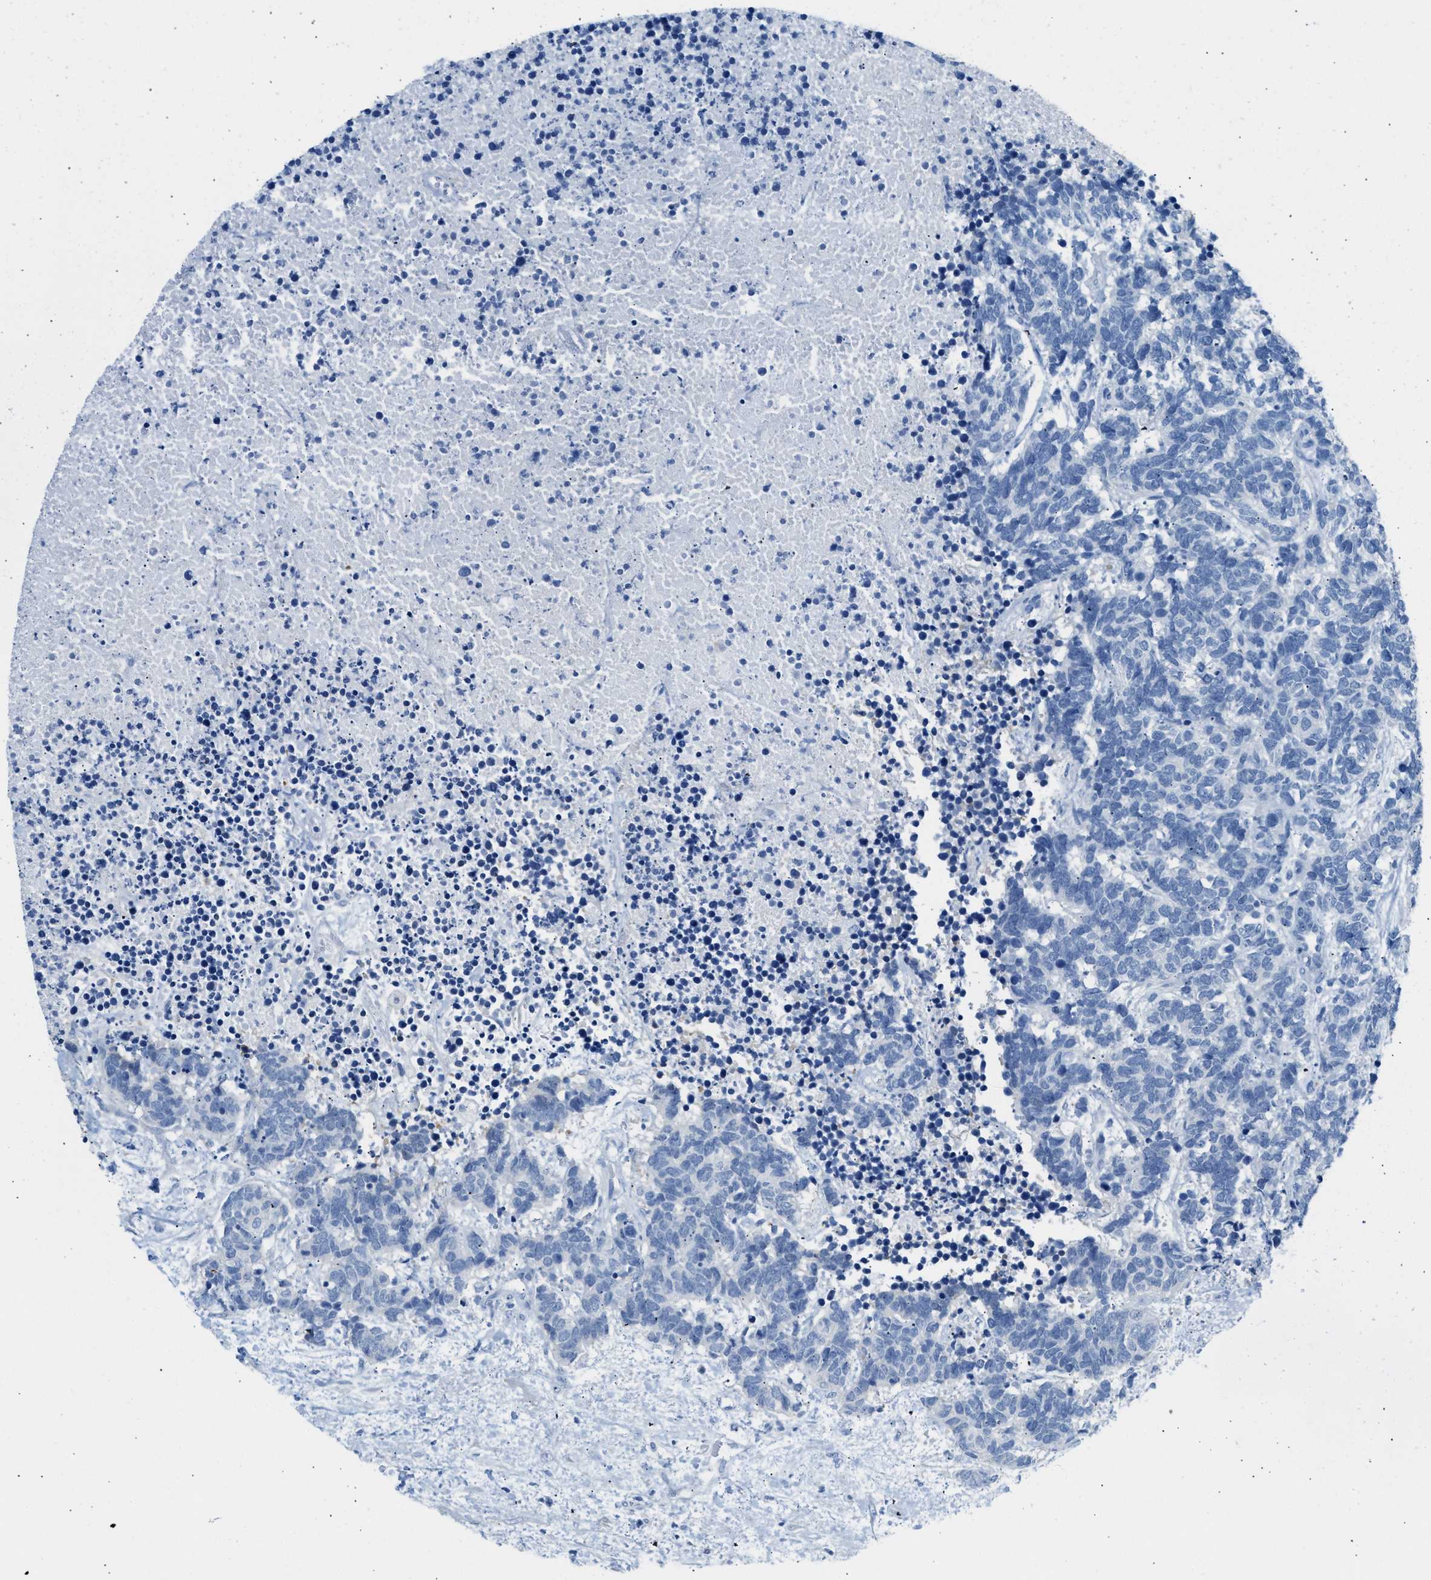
{"staining": {"intensity": "negative", "quantity": "none", "location": "none"}, "tissue": "carcinoid", "cell_type": "Tumor cells", "image_type": "cancer", "snomed": [{"axis": "morphology", "description": "Carcinoma, NOS"}, {"axis": "morphology", "description": "Carcinoid, malignant, NOS"}, {"axis": "topography", "description": "Urinary bladder"}], "caption": "There is no significant expression in tumor cells of carcinoma.", "gene": "SPAM1", "patient": {"sex": "male", "age": 57}}